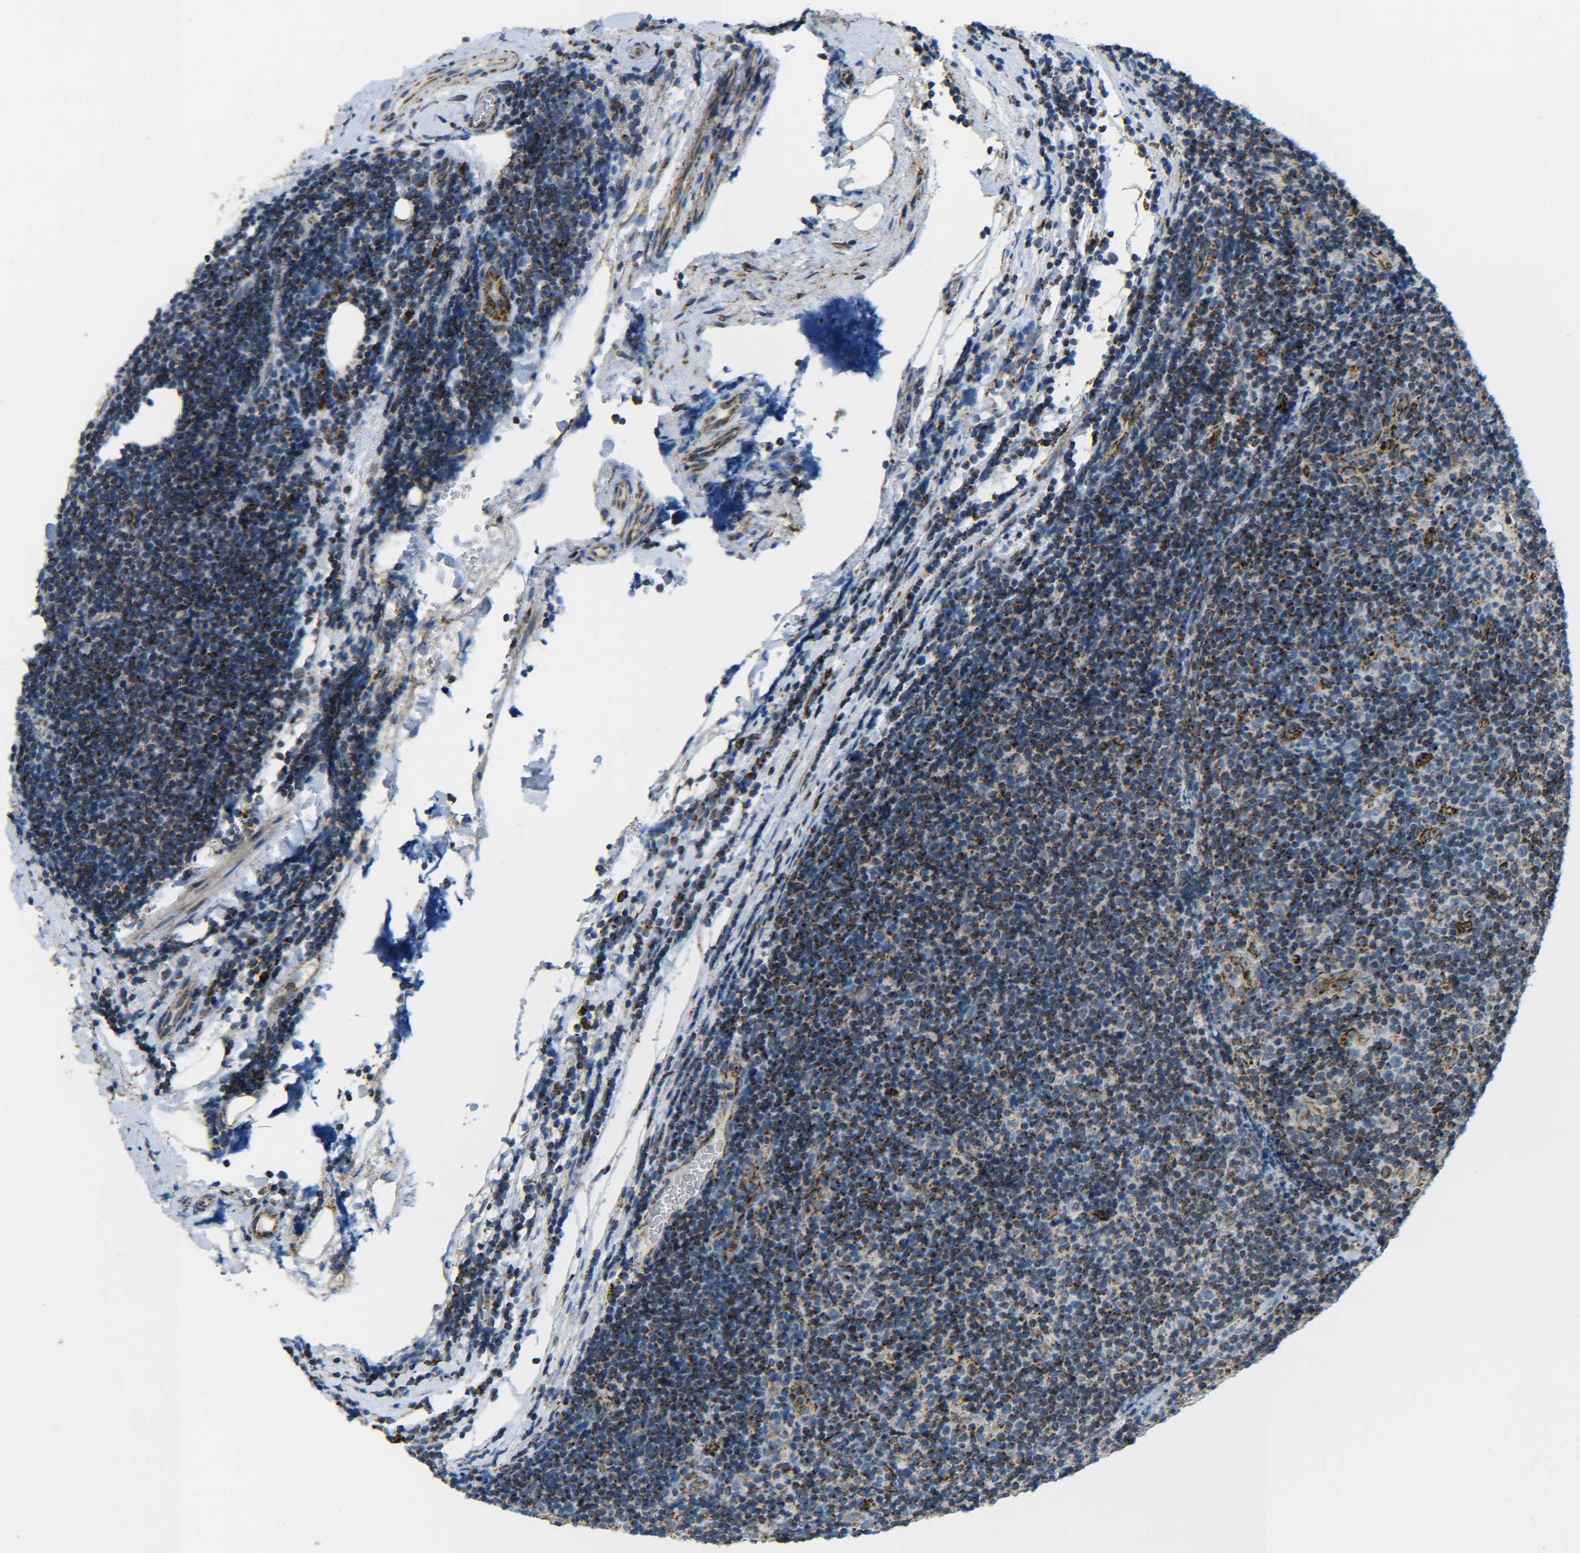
{"staining": {"intensity": "strong", "quantity": "25%-75%", "location": "cytoplasmic/membranous"}, "tissue": "lymphoma", "cell_type": "Tumor cells", "image_type": "cancer", "snomed": [{"axis": "morphology", "description": "Malignant lymphoma, non-Hodgkin's type, Low grade"}, {"axis": "topography", "description": "Lymph node"}], "caption": "Protein staining of low-grade malignant lymphoma, non-Hodgkin's type tissue displays strong cytoplasmic/membranous positivity in about 25%-75% of tumor cells. (Brightfield microscopy of DAB IHC at high magnification).", "gene": "CYB5R1", "patient": {"sex": "male", "age": 83}}